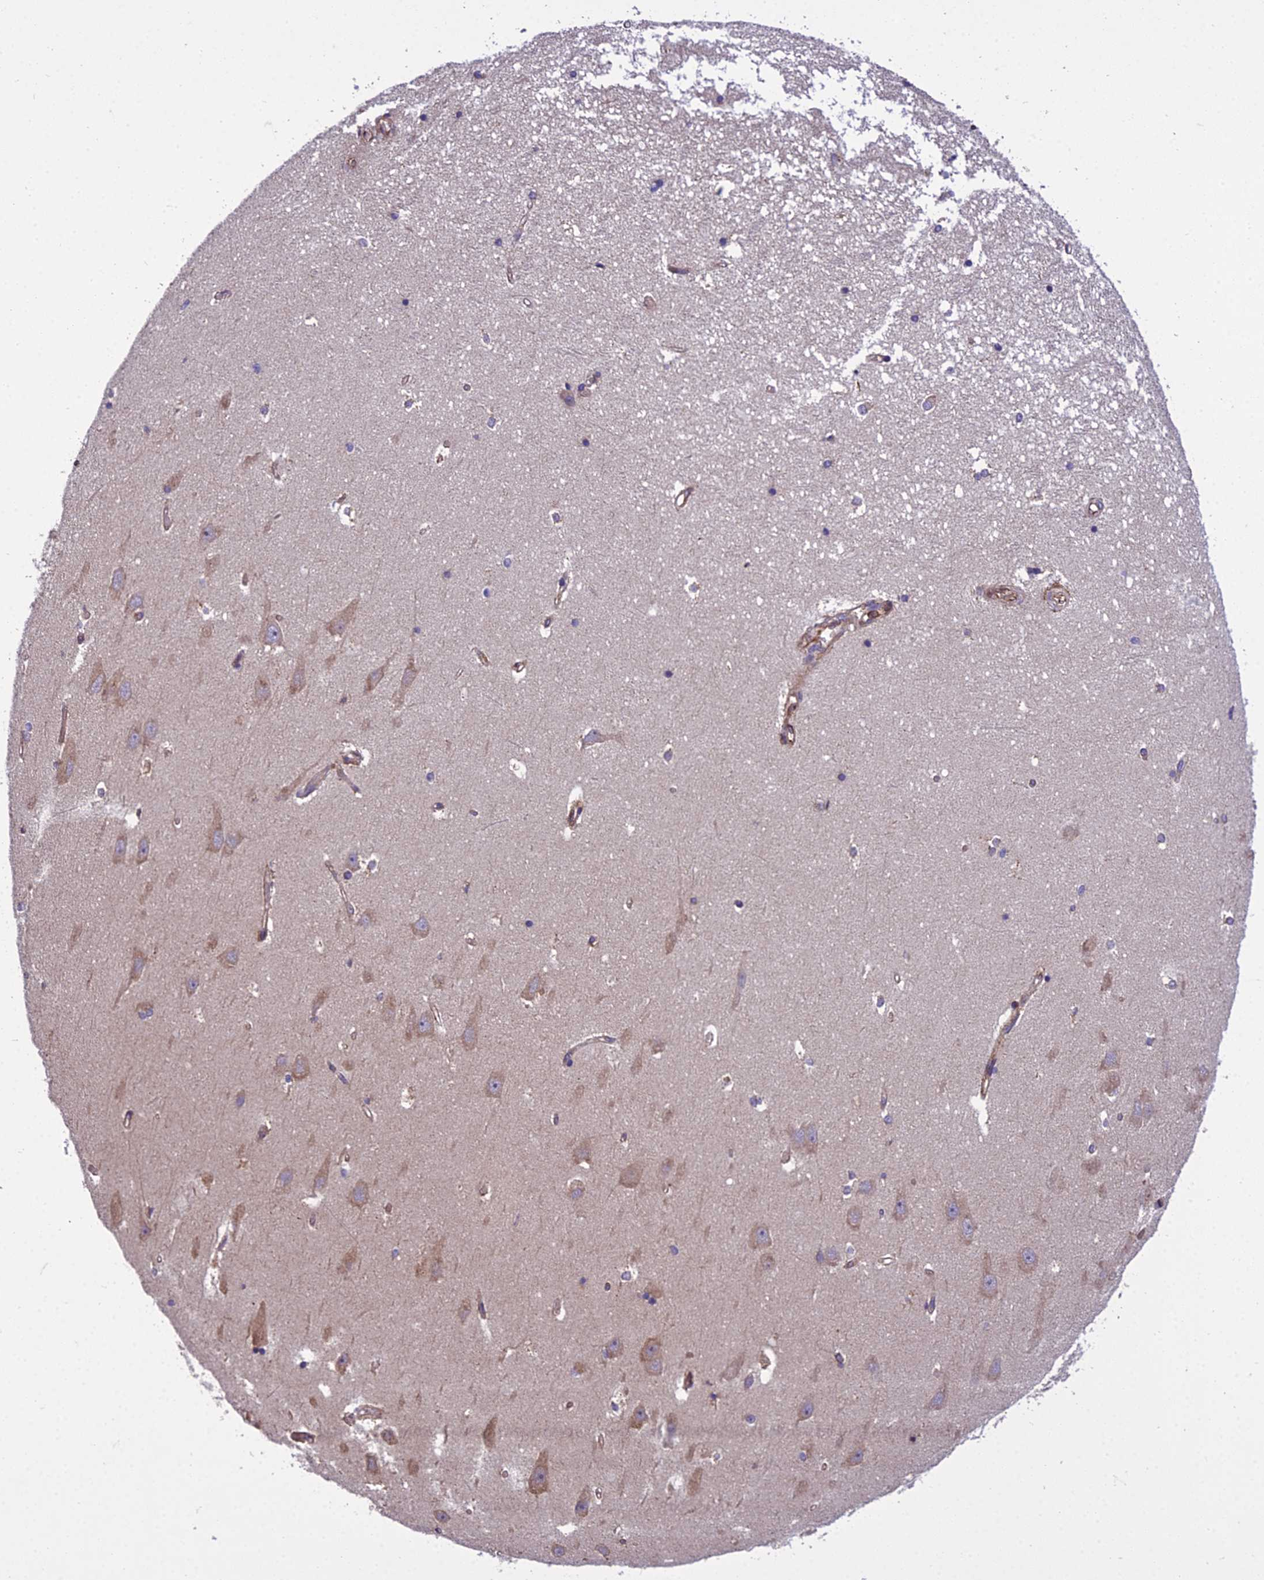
{"staining": {"intensity": "negative", "quantity": "none", "location": "none"}, "tissue": "hippocampus", "cell_type": "Glial cells", "image_type": "normal", "snomed": [{"axis": "morphology", "description": "Normal tissue, NOS"}, {"axis": "topography", "description": "Hippocampus"}], "caption": "Glial cells are negative for brown protein staining in unremarkable hippocampus. Nuclei are stained in blue.", "gene": "GIMAP1", "patient": {"sex": "male", "age": 45}}